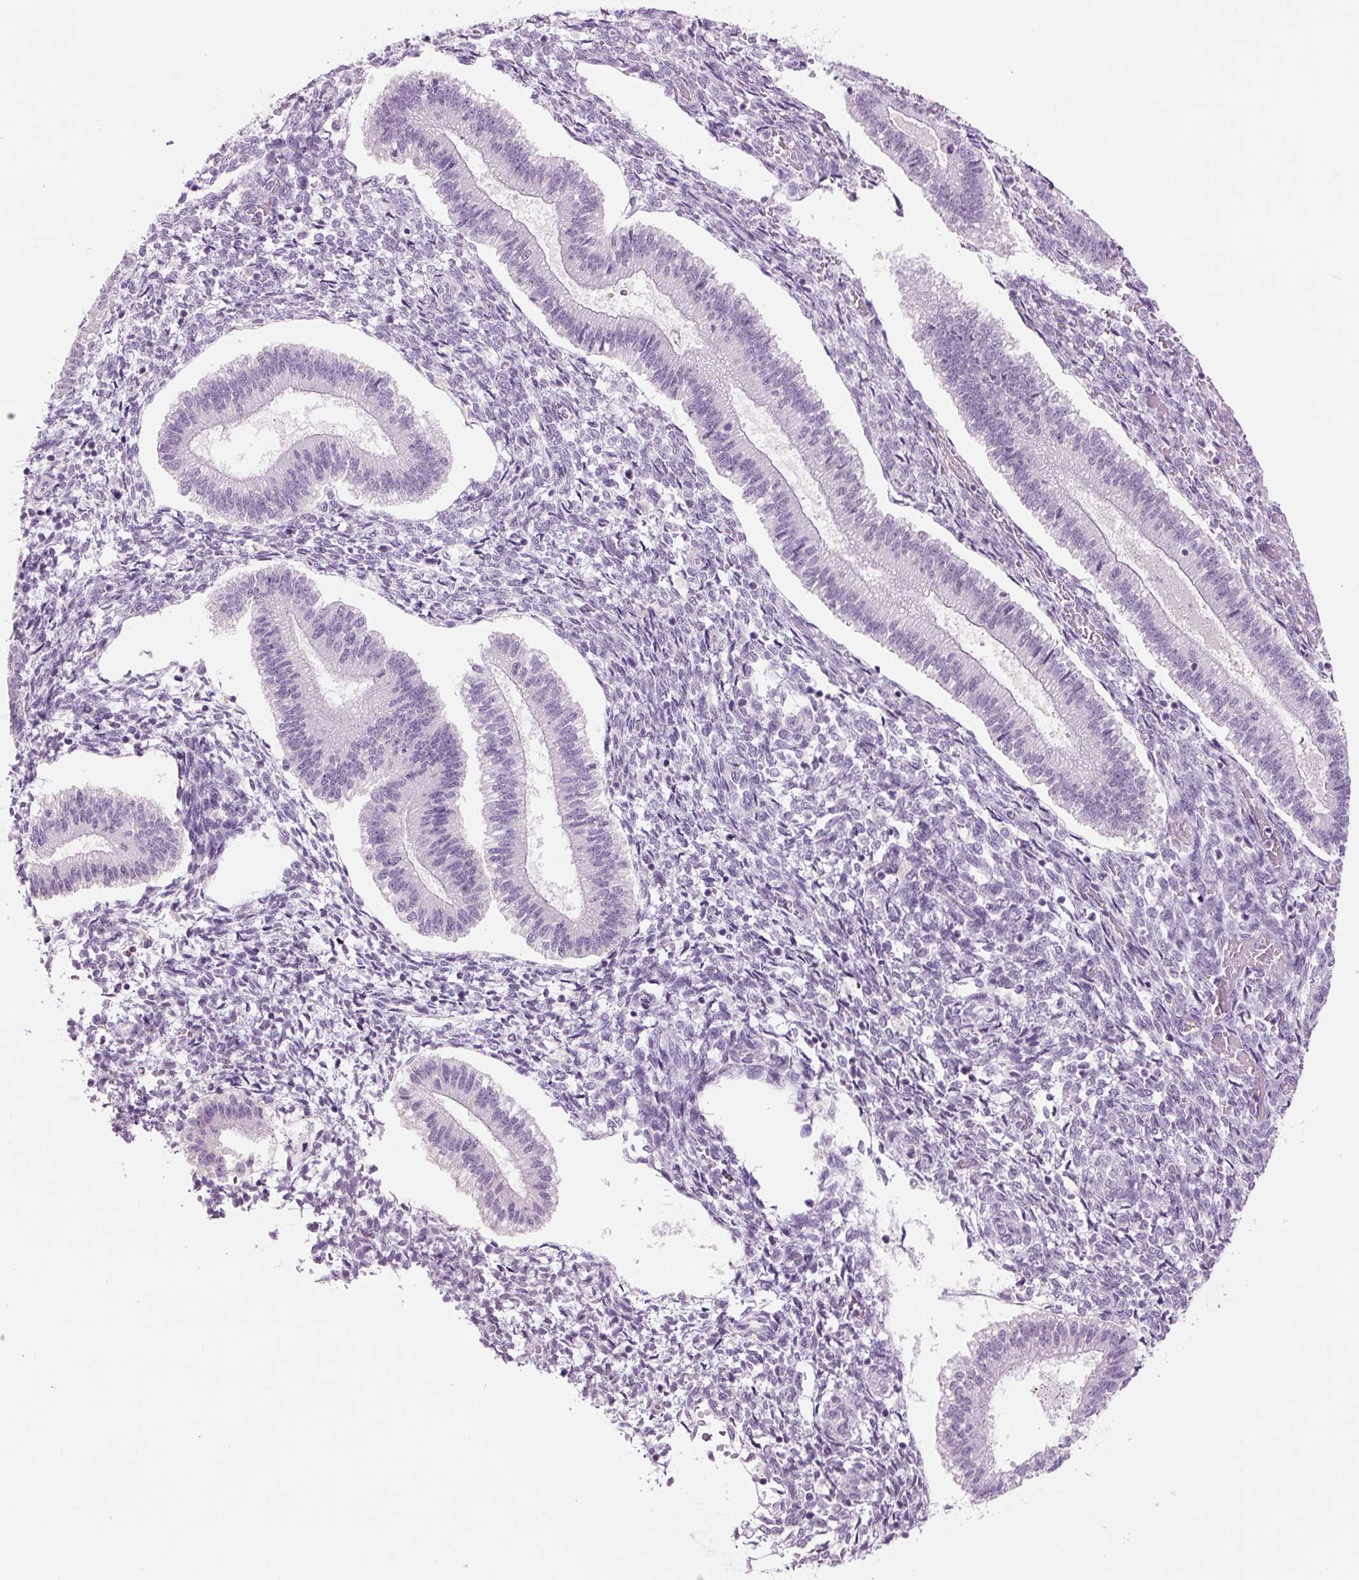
{"staining": {"intensity": "negative", "quantity": "none", "location": "none"}, "tissue": "endometrium", "cell_type": "Cells in endometrial stroma", "image_type": "normal", "snomed": [{"axis": "morphology", "description": "Normal tissue, NOS"}, {"axis": "topography", "description": "Endometrium"}], "caption": "This is an immunohistochemistry (IHC) photomicrograph of normal endometrium. There is no positivity in cells in endometrial stroma.", "gene": "SIX1", "patient": {"sex": "female", "age": 25}}